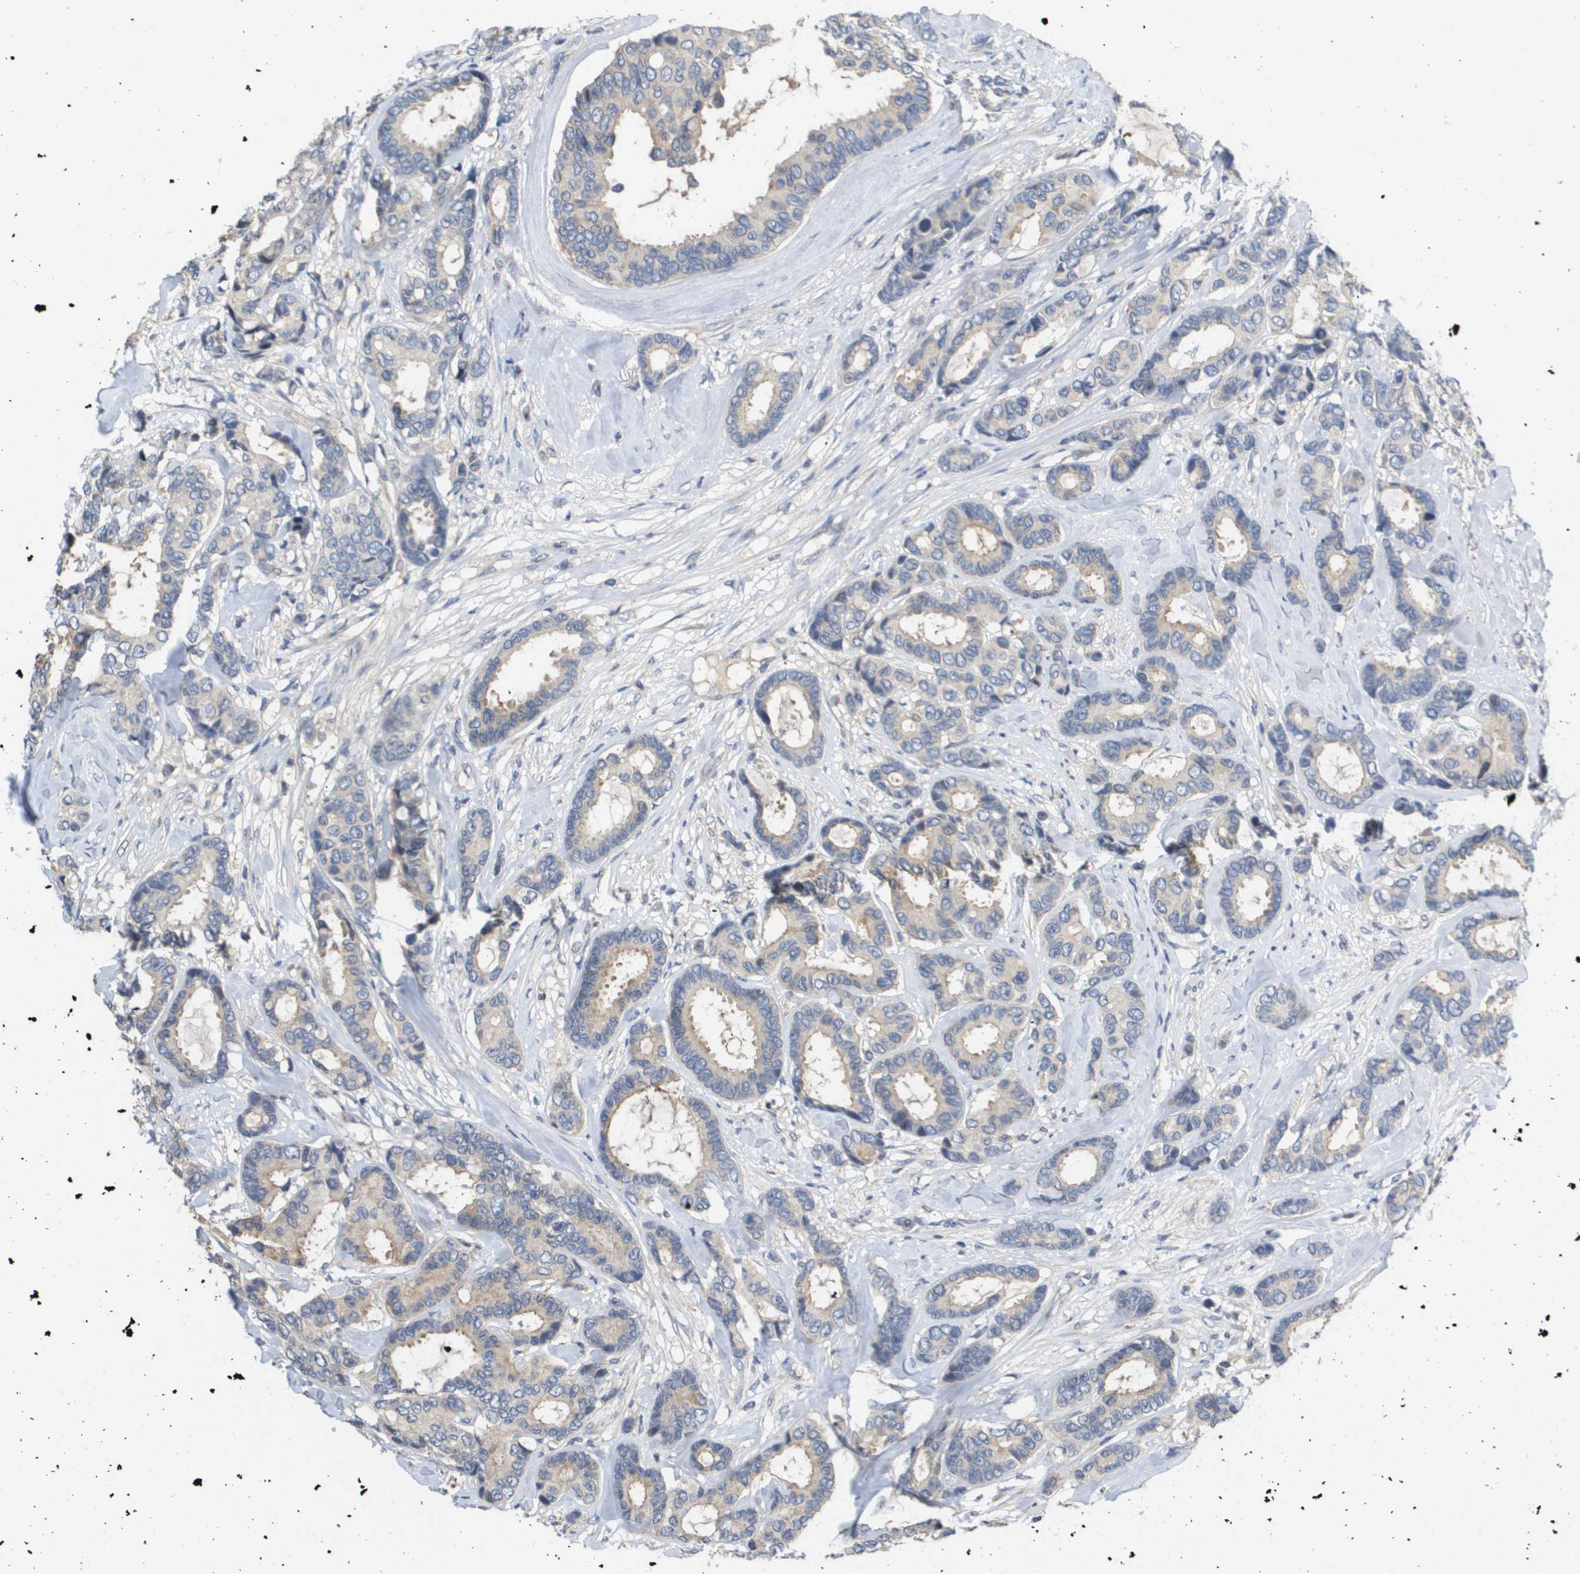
{"staining": {"intensity": "weak", "quantity": "<25%", "location": "cytoplasmic/membranous"}, "tissue": "breast cancer", "cell_type": "Tumor cells", "image_type": "cancer", "snomed": [{"axis": "morphology", "description": "Duct carcinoma"}, {"axis": "topography", "description": "Breast"}], "caption": "An image of human breast cancer (intraductal carcinoma) is negative for staining in tumor cells. (Stains: DAB IHC with hematoxylin counter stain, Microscopy: brightfield microscopy at high magnification).", "gene": "CAPN11", "patient": {"sex": "female", "age": 87}}